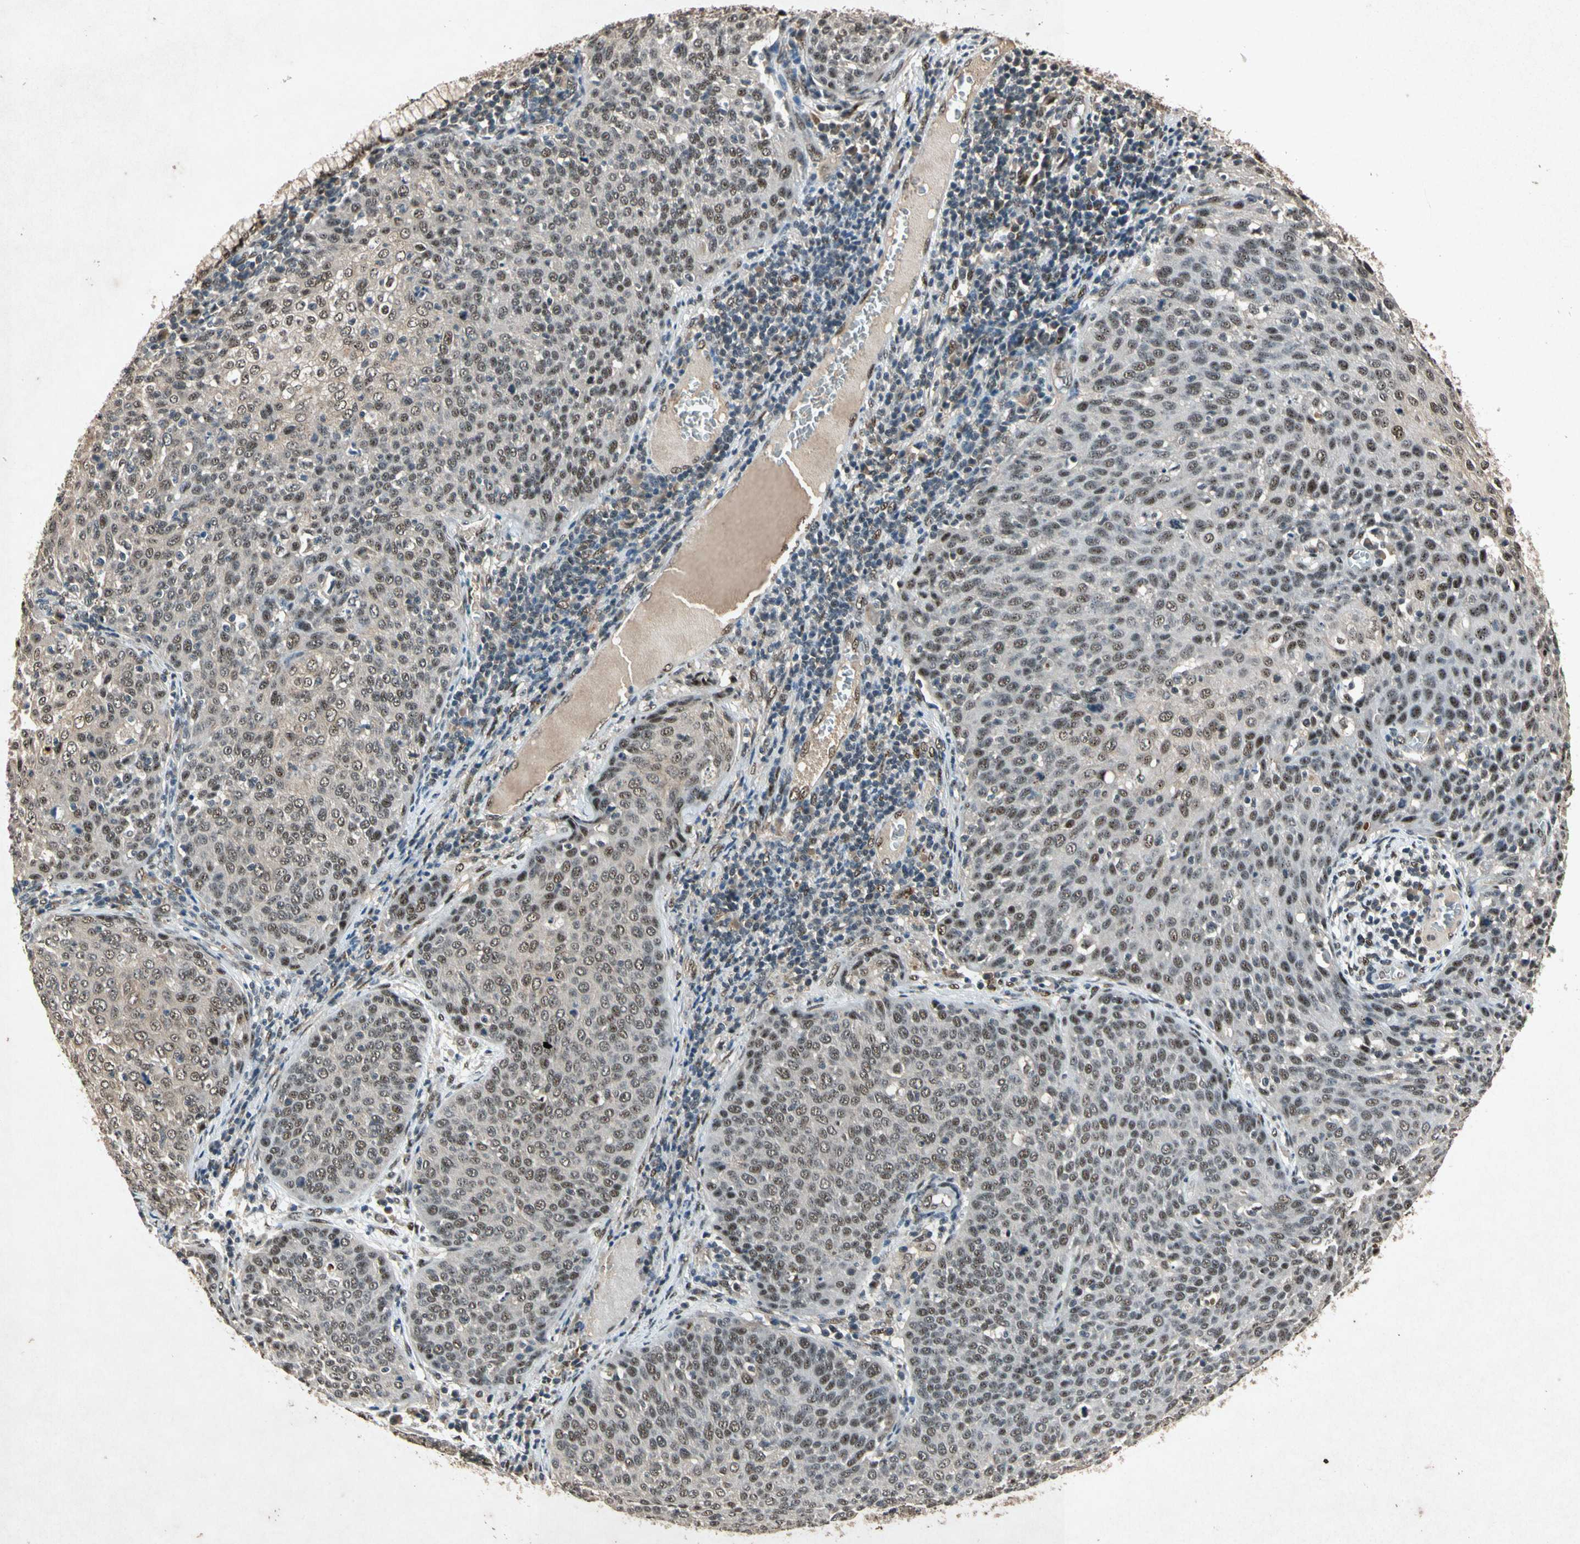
{"staining": {"intensity": "moderate", "quantity": ">75%", "location": "nuclear"}, "tissue": "cervical cancer", "cell_type": "Tumor cells", "image_type": "cancer", "snomed": [{"axis": "morphology", "description": "Squamous cell carcinoma, NOS"}, {"axis": "topography", "description": "Cervix"}], "caption": "Protein expression analysis of squamous cell carcinoma (cervical) exhibits moderate nuclear positivity in about >75% of tumor cells. Nuclei are stained in blue.", "gene": "PML", "patient": {"sex": "female", "age": 38}}